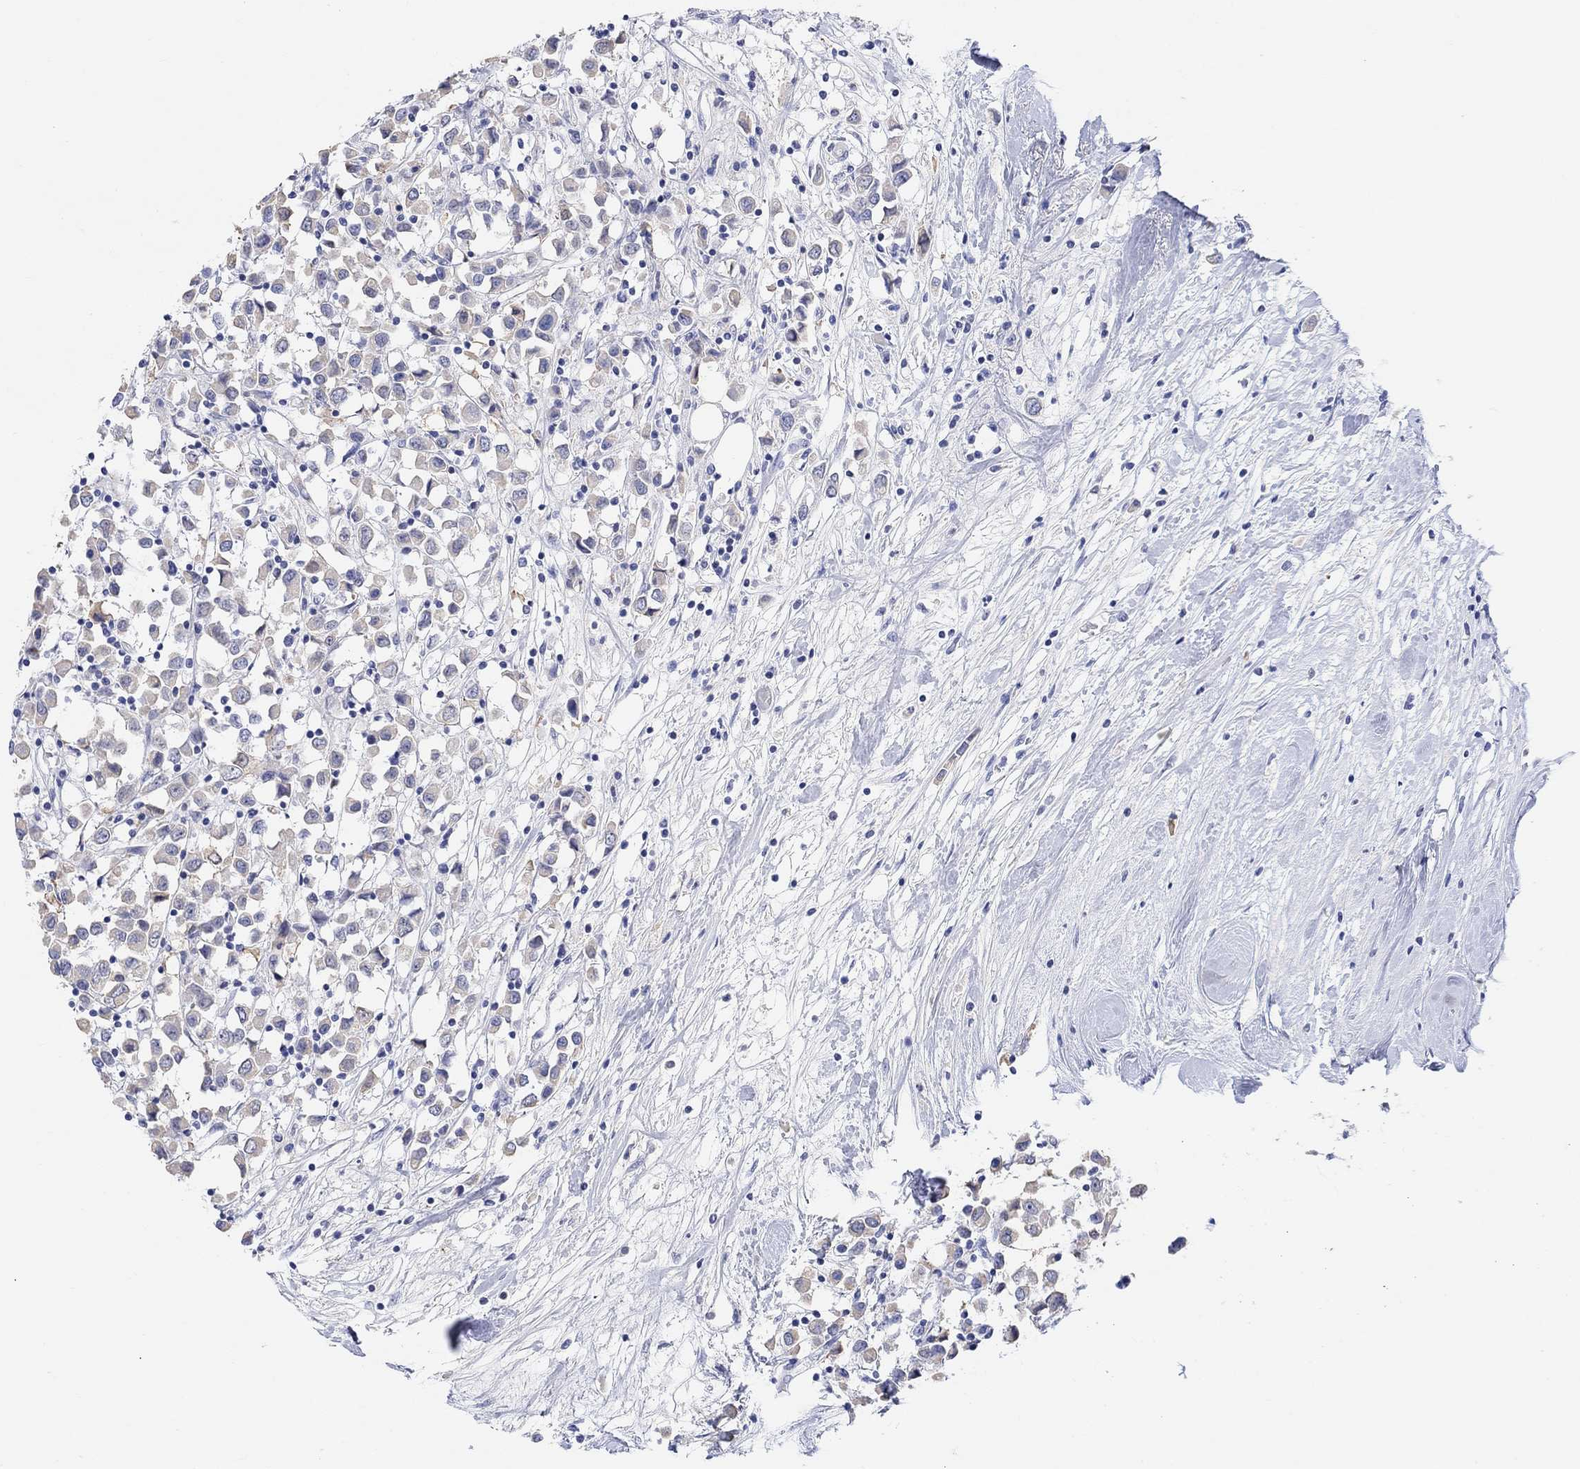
{"staining": {"intensity": "weak", "quantity": "<25%", "location": "cytoplasmic/membranous"}, "tissue": "breast cancer", "cell_type": "Tumor cells", "image_type": "cancer", "snomed": [{"axis": "morphology", "description": "Duct carcinoma"}, {"axis": "topography", "description": "Breast"}], "caption": "Breast cancer stained for a protein using IHC exhibits no positivity tumor cells.", "gene": "TYR", "patient": {"sex": "female", "age": 61}}